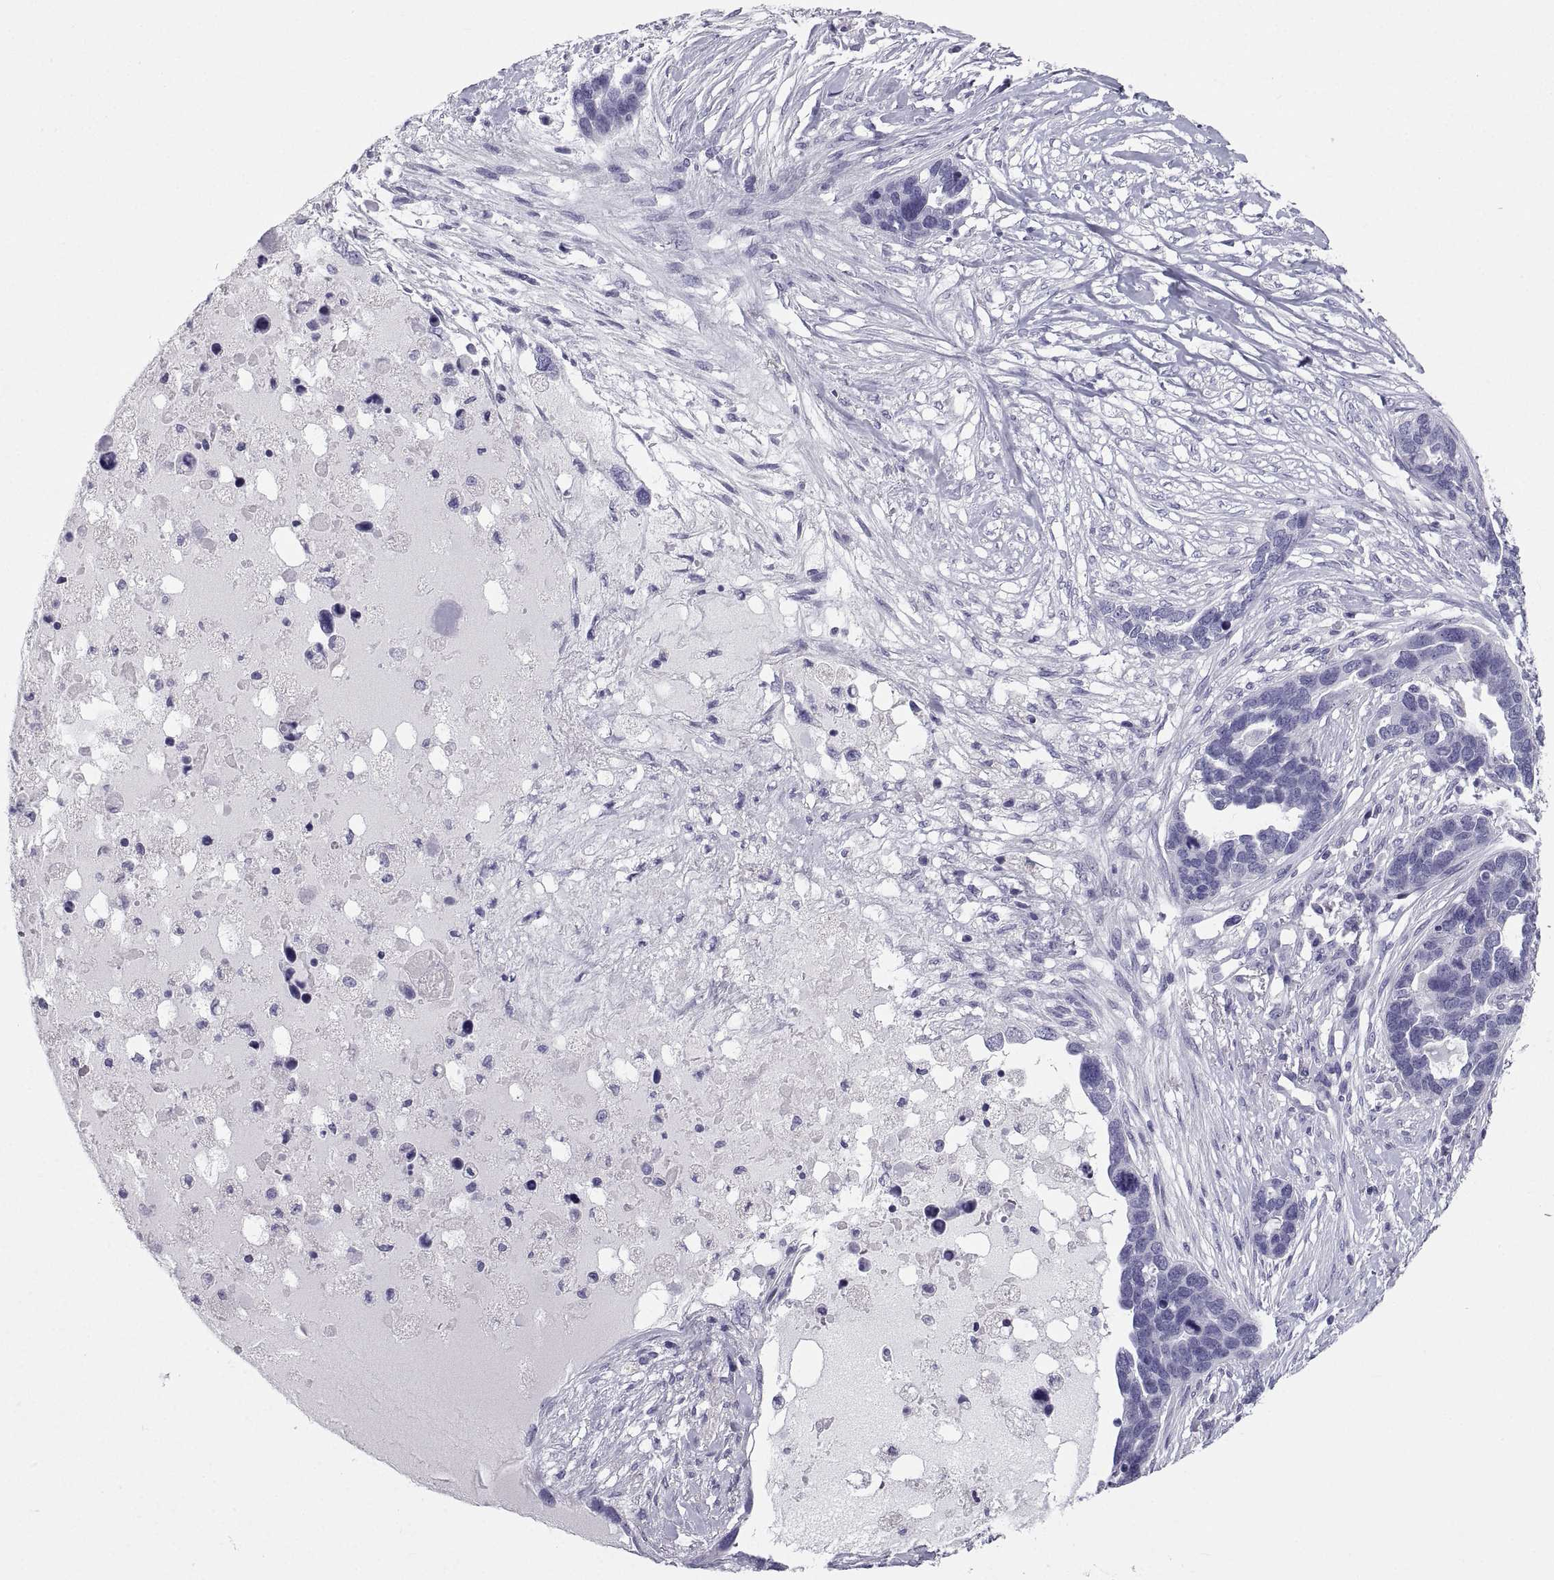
{"staining": {"intensity": "negative", "quantity": "none", "location": "none"}, "tissue": "ovarian cancer", "cell_type": "Tumor cells", "image_type": "cancer", "snomed": [{"axis": "morphology", "description": "Cystadenocarcinoma, serous, NOS"}, {"axis": "topography", "description": "Ovary"}], "caption": "Tumor cells show no significant protein staining in ovarian cancer. Brightfield microscopy of immunohistochemistry (IHC) stained with DAB (3,3'-diaminobenzidine) (brown) and hematoxylin (blue), captured at high magnification.", "gene": "PCSK1N", "patient": {"sex": "female", "age": 54}}